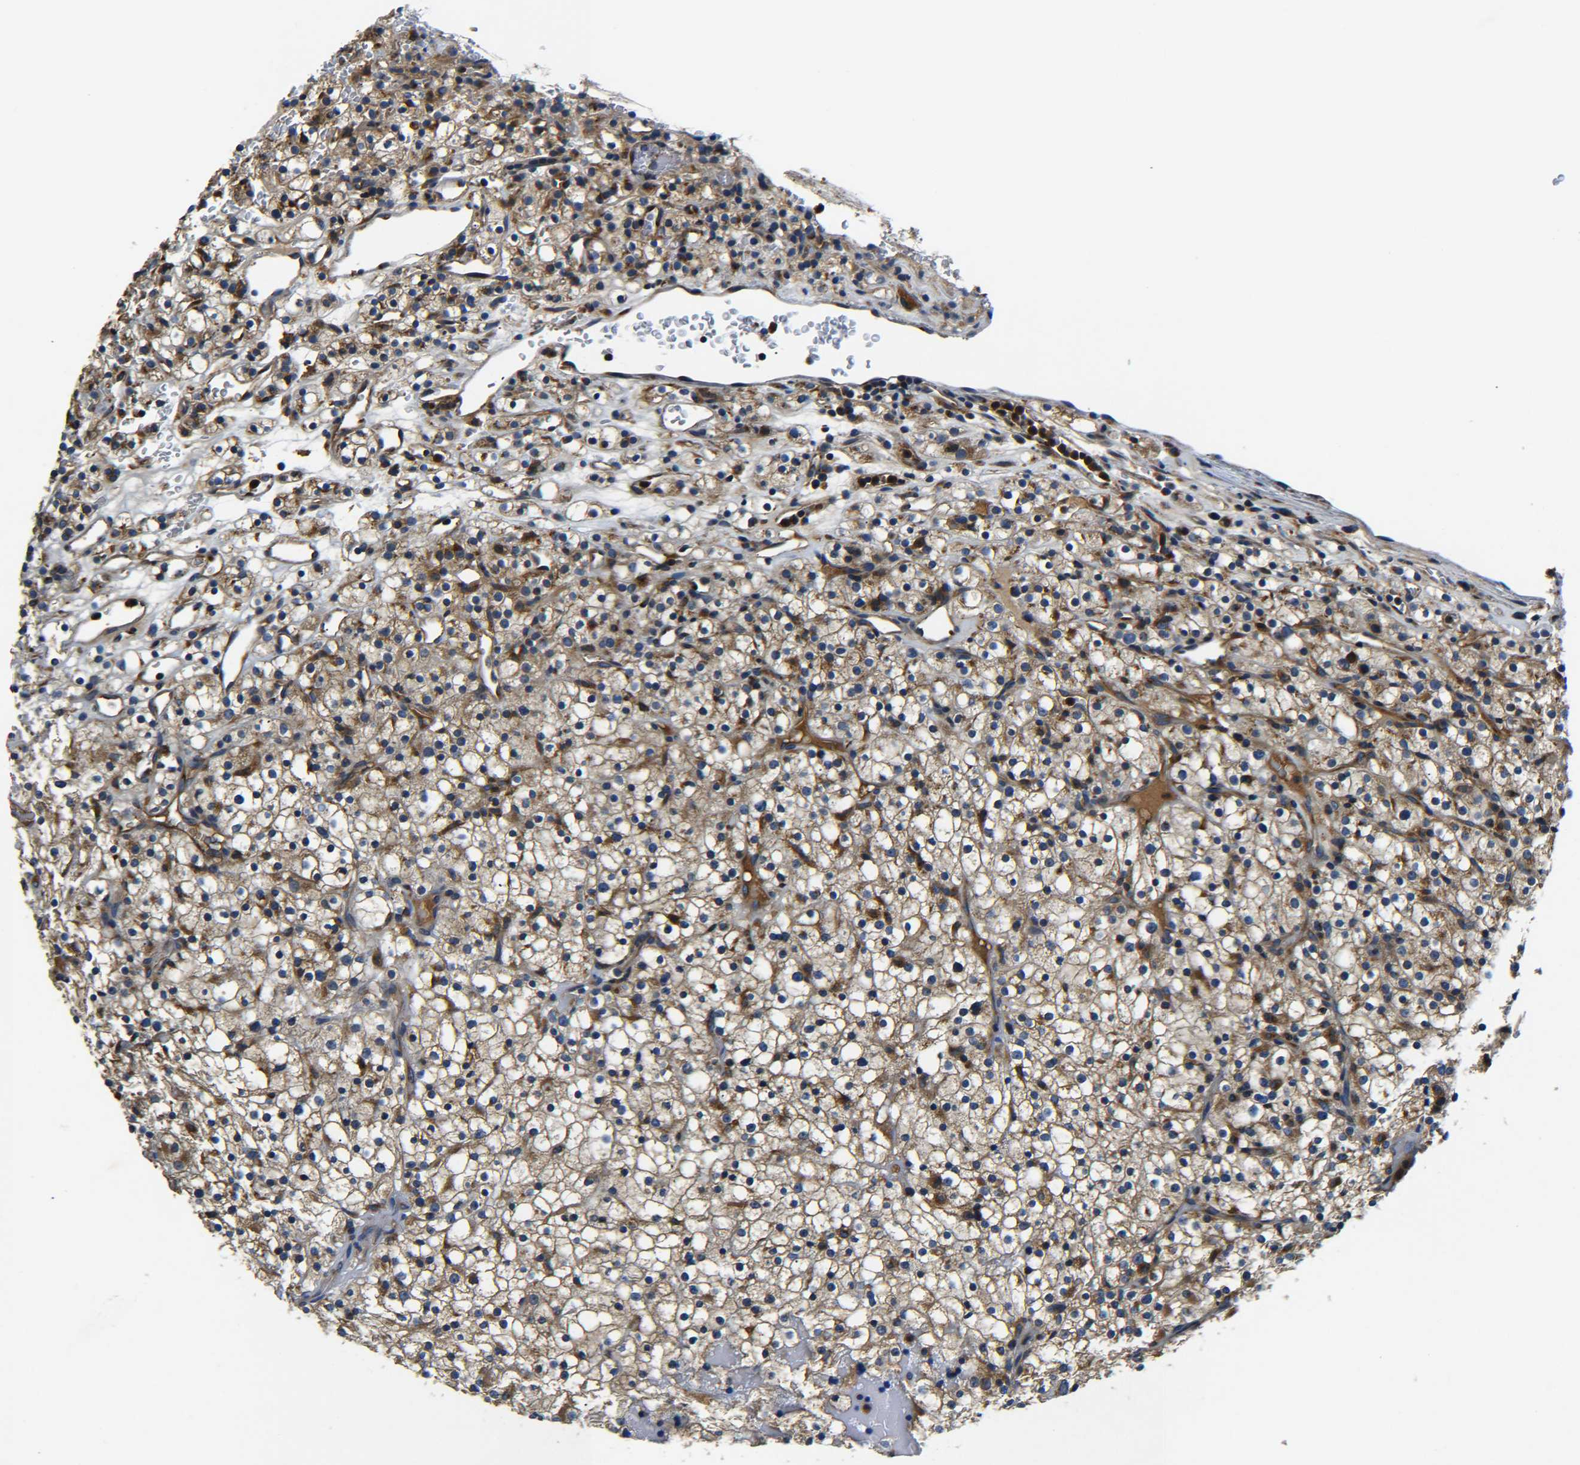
{"staining": {"intensity": "moderate", "quantity": ">75%", "location": "cytoplasmic/membranous"}, "tissue": "renal cancer", "cell_type": "Tumor cells", "image_type": "cancer", "snomed": [{"axis": "morphology", "description": "Normal tissue, NOS"}, {"axis": "morphology", "description": "Adenocarcinoma, NOS"}, {"axis": "topography", "description": "Kidney"}], "caption": "Moderate cytoplasmic/membranous protein positivity is seen in about >75% of tumor cells in adenocarcinoma (renal).", "gene": "RAB1B", "patient": {"sex": "female", "age": 72}}